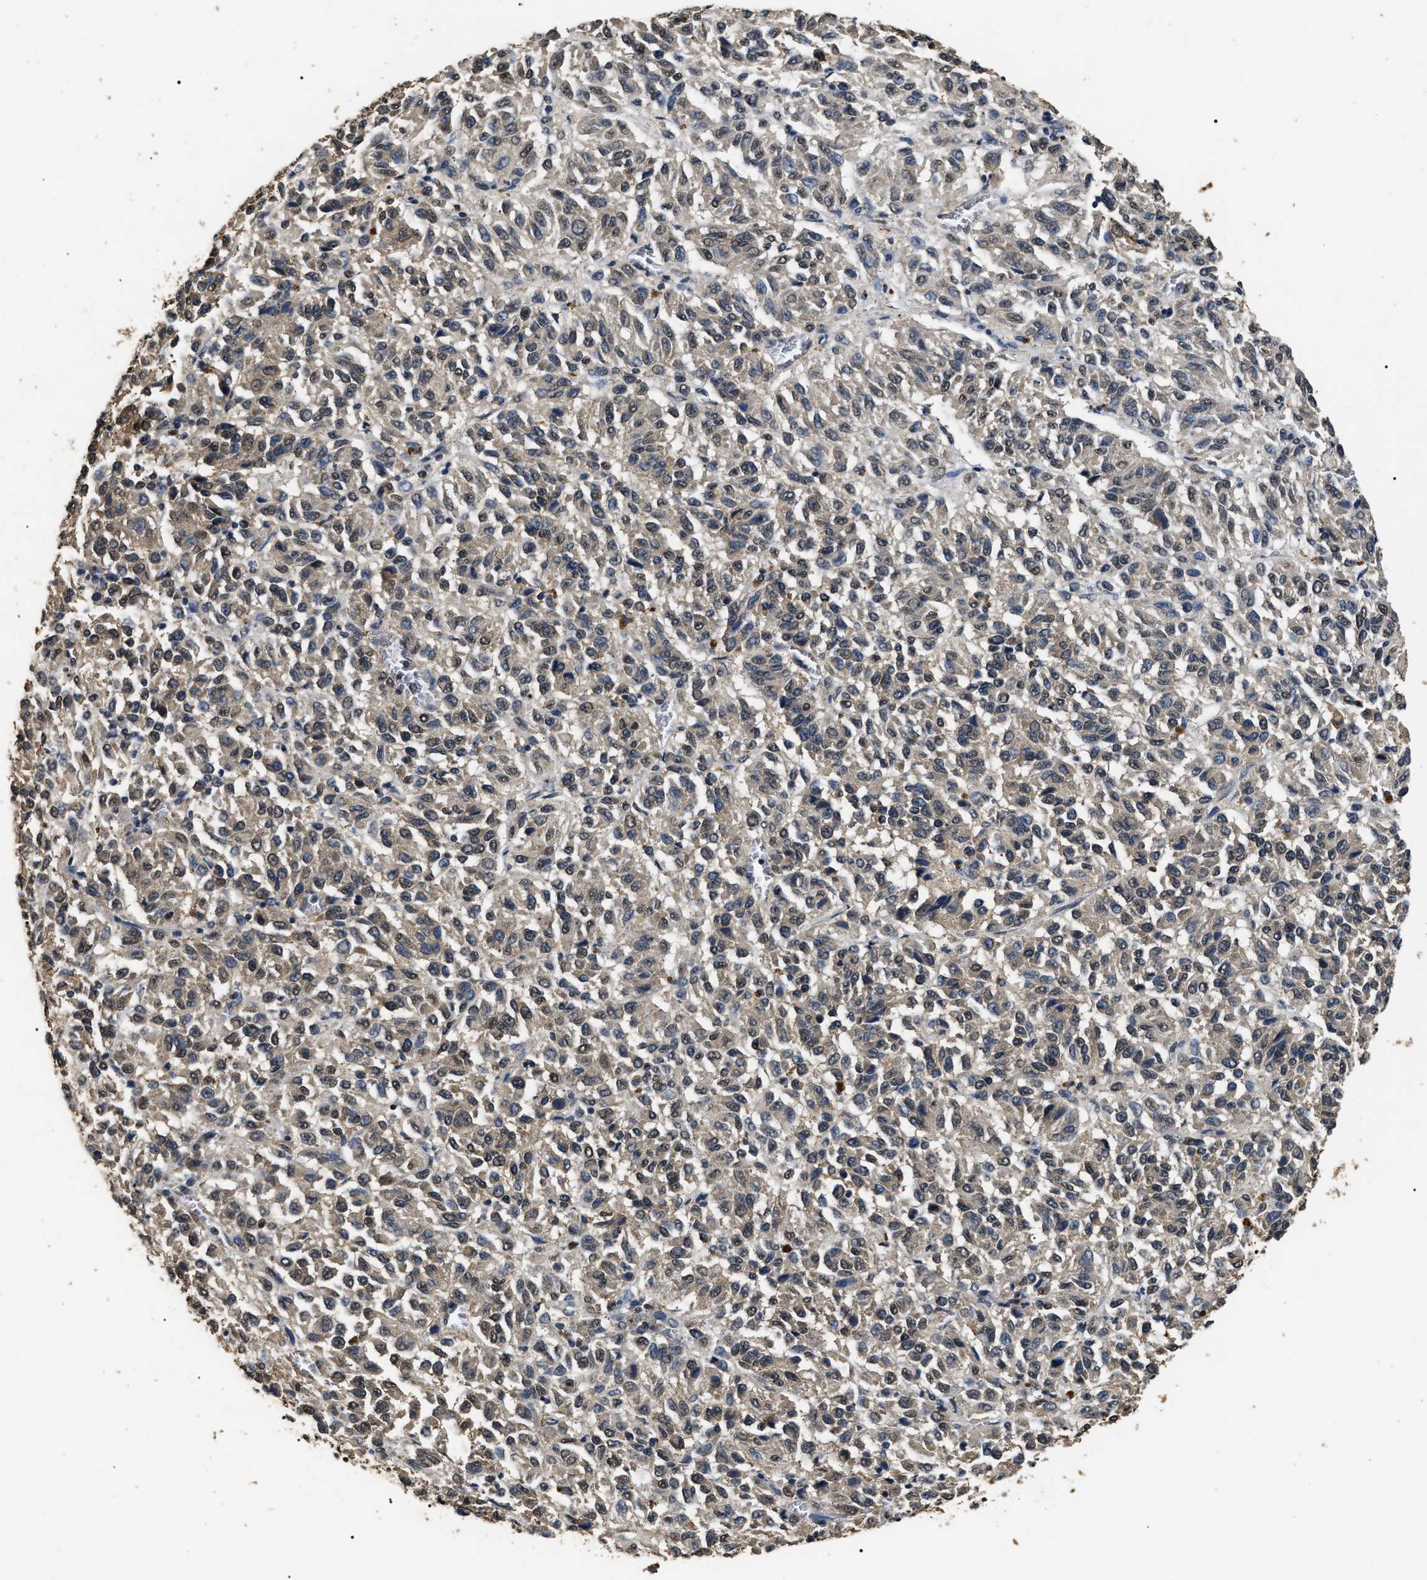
{"staining": {"intensity": "weak", "quantity": "<25%", "location": "nuclear"}, "tissue": "melanoma", "cell_type": "Tumor cells", "image_type": "cancer", "snomed": [{"axis": "morphology", "description": "Malignant melanoma, Metastatic site"}, {"axis": "topography", "description": "Lung"}], "caption": "DAB immunohistochemical staining of human malignant melanoma (metastatic site) shows no significant staining in tumor cells. (DAB (3,3'-diaminobenzidine) immunohistochemistry visualized using brightfield microscopy, high magnification).", "gene": "ANP32E", "patient": {"sex": "male", "age": 64}}